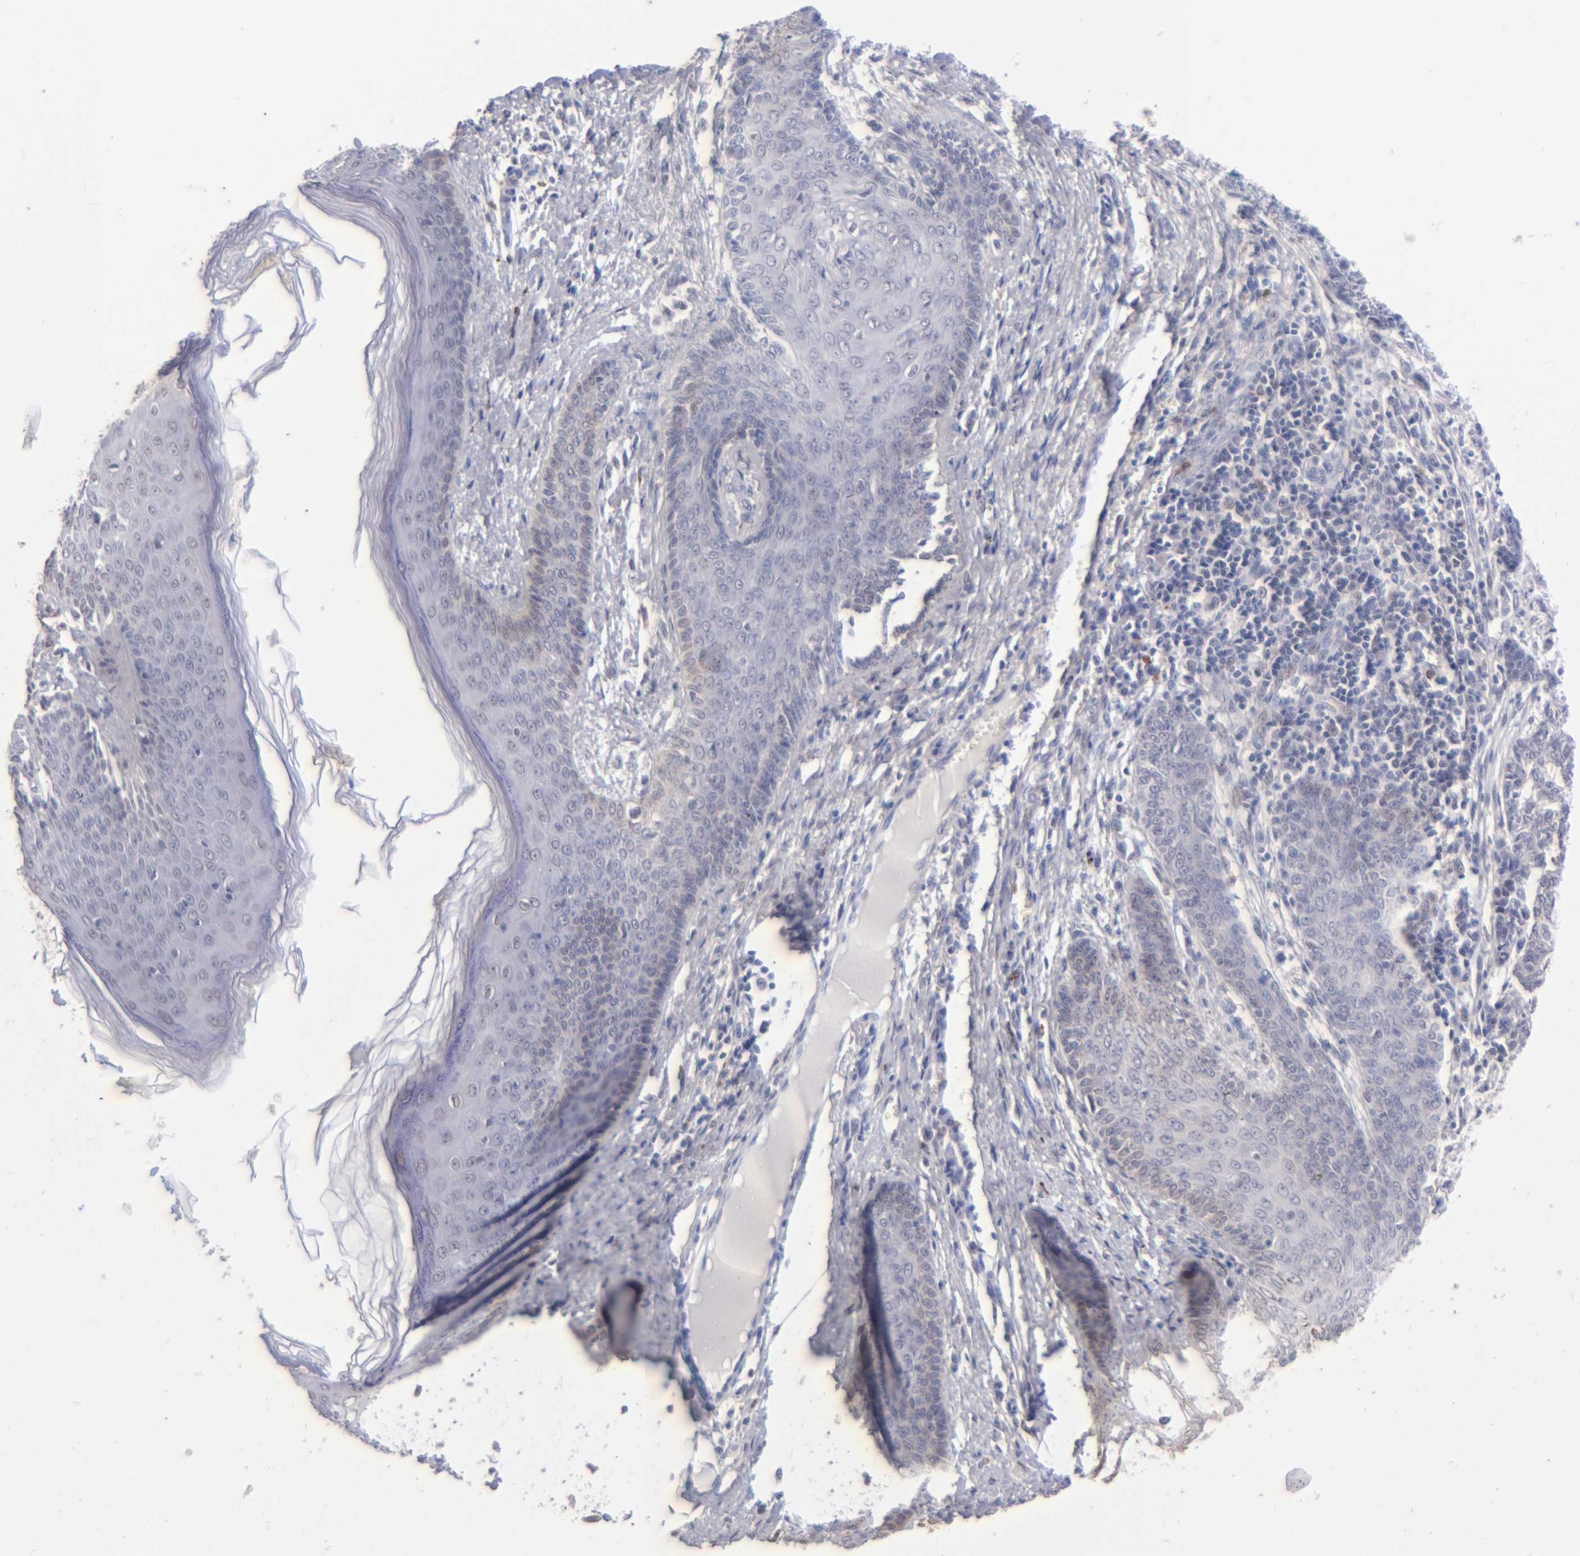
{"staining": {"intensity": "weak", "quantity": "<25%", "location": "cytoplasmic/membranous,nuclear"}, "tissue": "skin cancer", "cell_type": "Tumor cells", "image_type": "cancer", "snomed": [{"axis": "morphology", "description": "Basal cell carcinoma"}, {"axis": "topography", "description": "Skin"}], "caption": "Protein analysis of skin cancer (basal cell carcinoma) reveals no significant expression in tumor cells. Brightfield microscopy of immunohistochemistry (IHC) stained with DAB (3,3'-diaminobenzidine) (brown) and hematoxylin (blue), captured at high magnification.", "gene": "MGAM", "patient": {"sex": "female", "age": 64}}